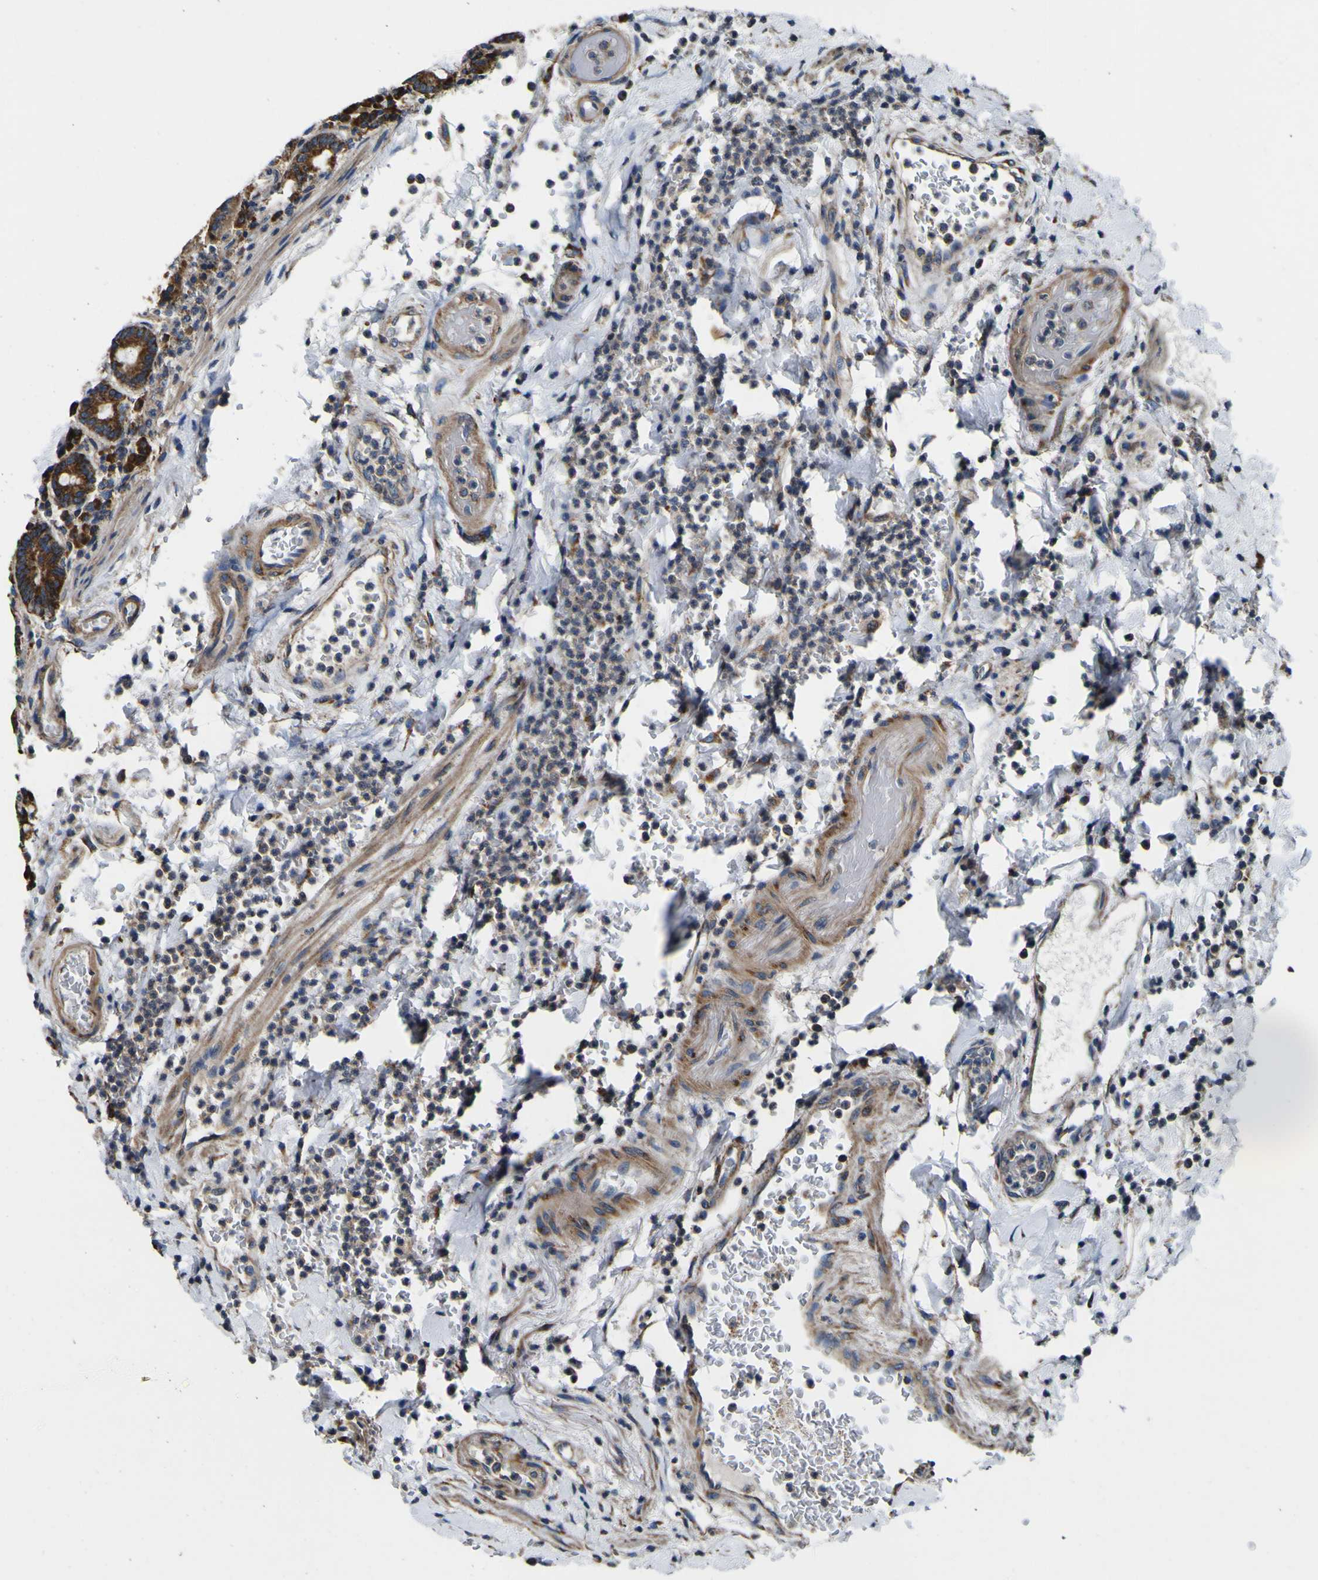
{"staining": {"intensity": "strong", "quantity": ">75%", "location": "cytoplasmic/membranous"}, "tissue": "stomach", "cell_type": "Glandular cells", "image_type": "normal", "snomed": [{"axis": "morphology", "description": "Normal tissue, NOS"}, {"axis": "topography", "description": "Stomach, upper"}], "caption": "Immunohistochemistry (IHC) histopathology image of unremarkable stomach: human stomach stained using IHC demonstrates high levels of strong protein expression localized specifically in the cytoplasmic/membranous of glandular cells, appearing as a cytoplasmic/membranous brown color.", "gene": "INPP5A", "patient": {"sex": "male", "age": 68}}